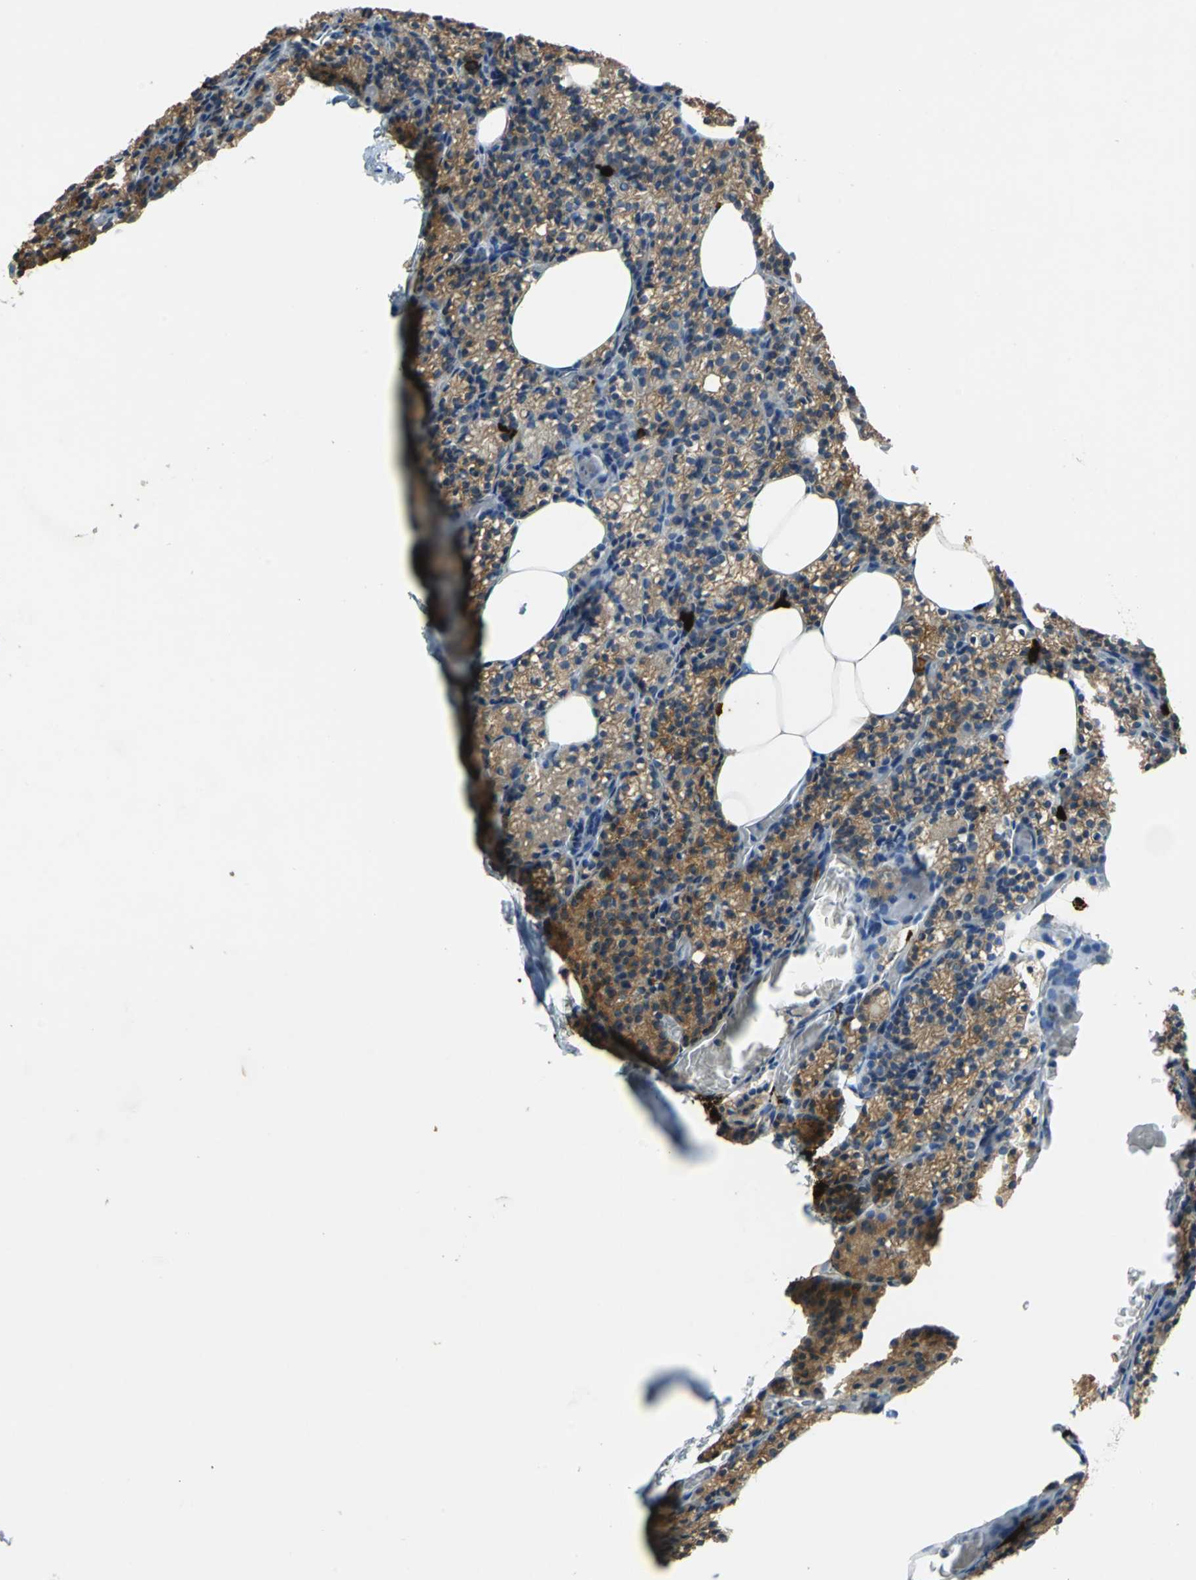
{"staining": {"intensity": "weak", "quantity": "25%-75%", "location": "cytoplasmic/membranous"}, "tissue": "parathyroid gland", "cell_type": "Glandular cells", "image_type": "normal", "snomed": [{"axis": "morphology", "description": "Normal tissue, NOS"}, {"axis": "topography", "description": "Parathyroid gland"}], "caption": "About 25%-75% of glandular cells in normal parathyroid gland exhibit weak cytoplasmic/membranous protein staining as visualized by brown immunohistochemical staining.", "gene": "CPA3", "patient": {"sex": "female", "age": 60}}